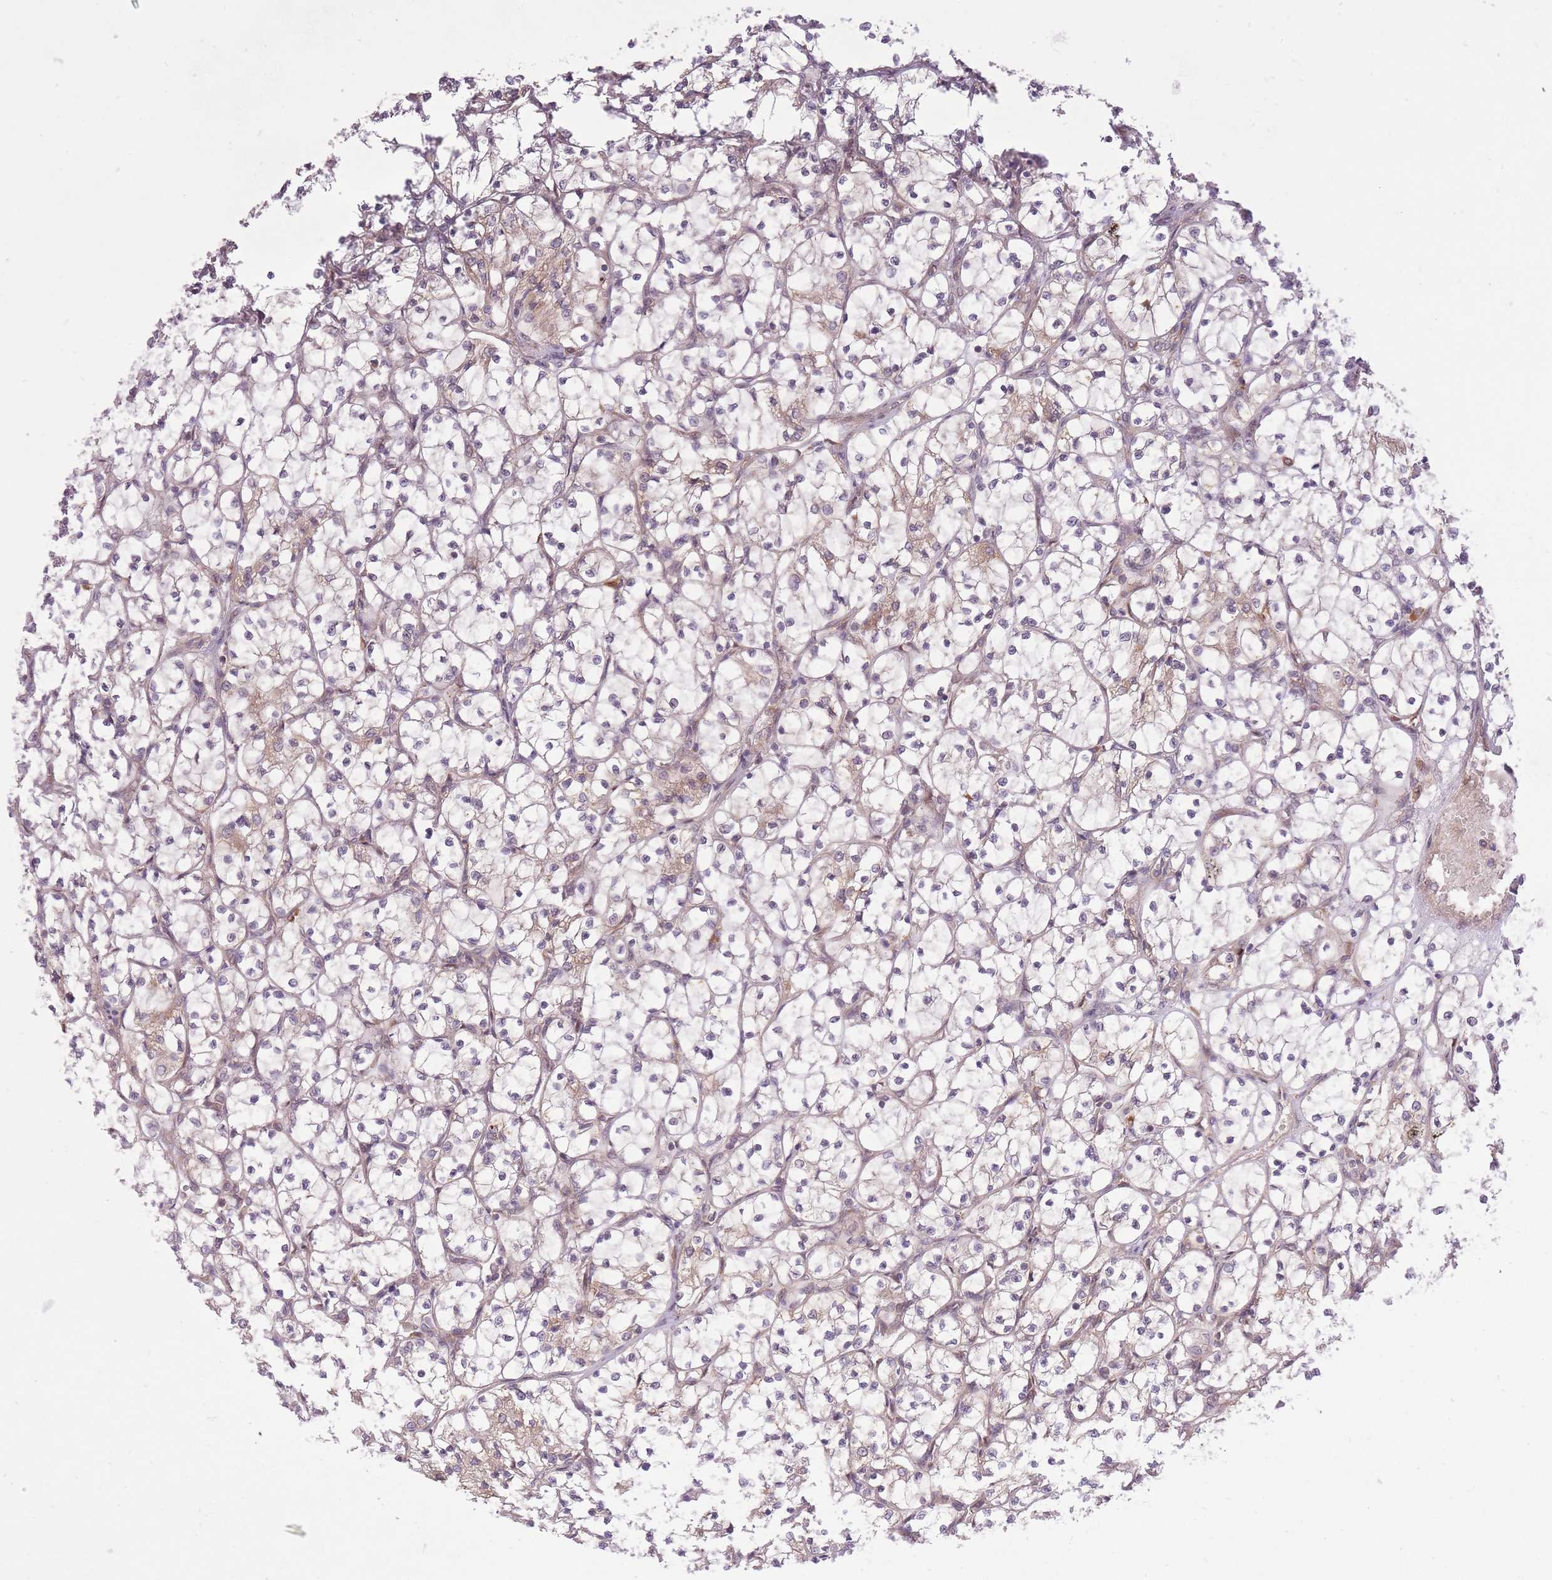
{"staining": {"intensity": "negative", "quantity": "none", "location": "none"}, "tissue": "renal cancer", "cell_type": "Tumor cells", "image_type": "cancer", "snomed": [{"axis": "morphology", "description": "Adenocarcinoma, NOS"}, {"axis": "topography", "description": "Kidney"}], "caption": "Immunohistochemistry of renal cancer (adenocarcinoma) displays no positivity in tumor cells.", "gene": "ZNF391", "patient": {"sex": "female", "age": 69}}